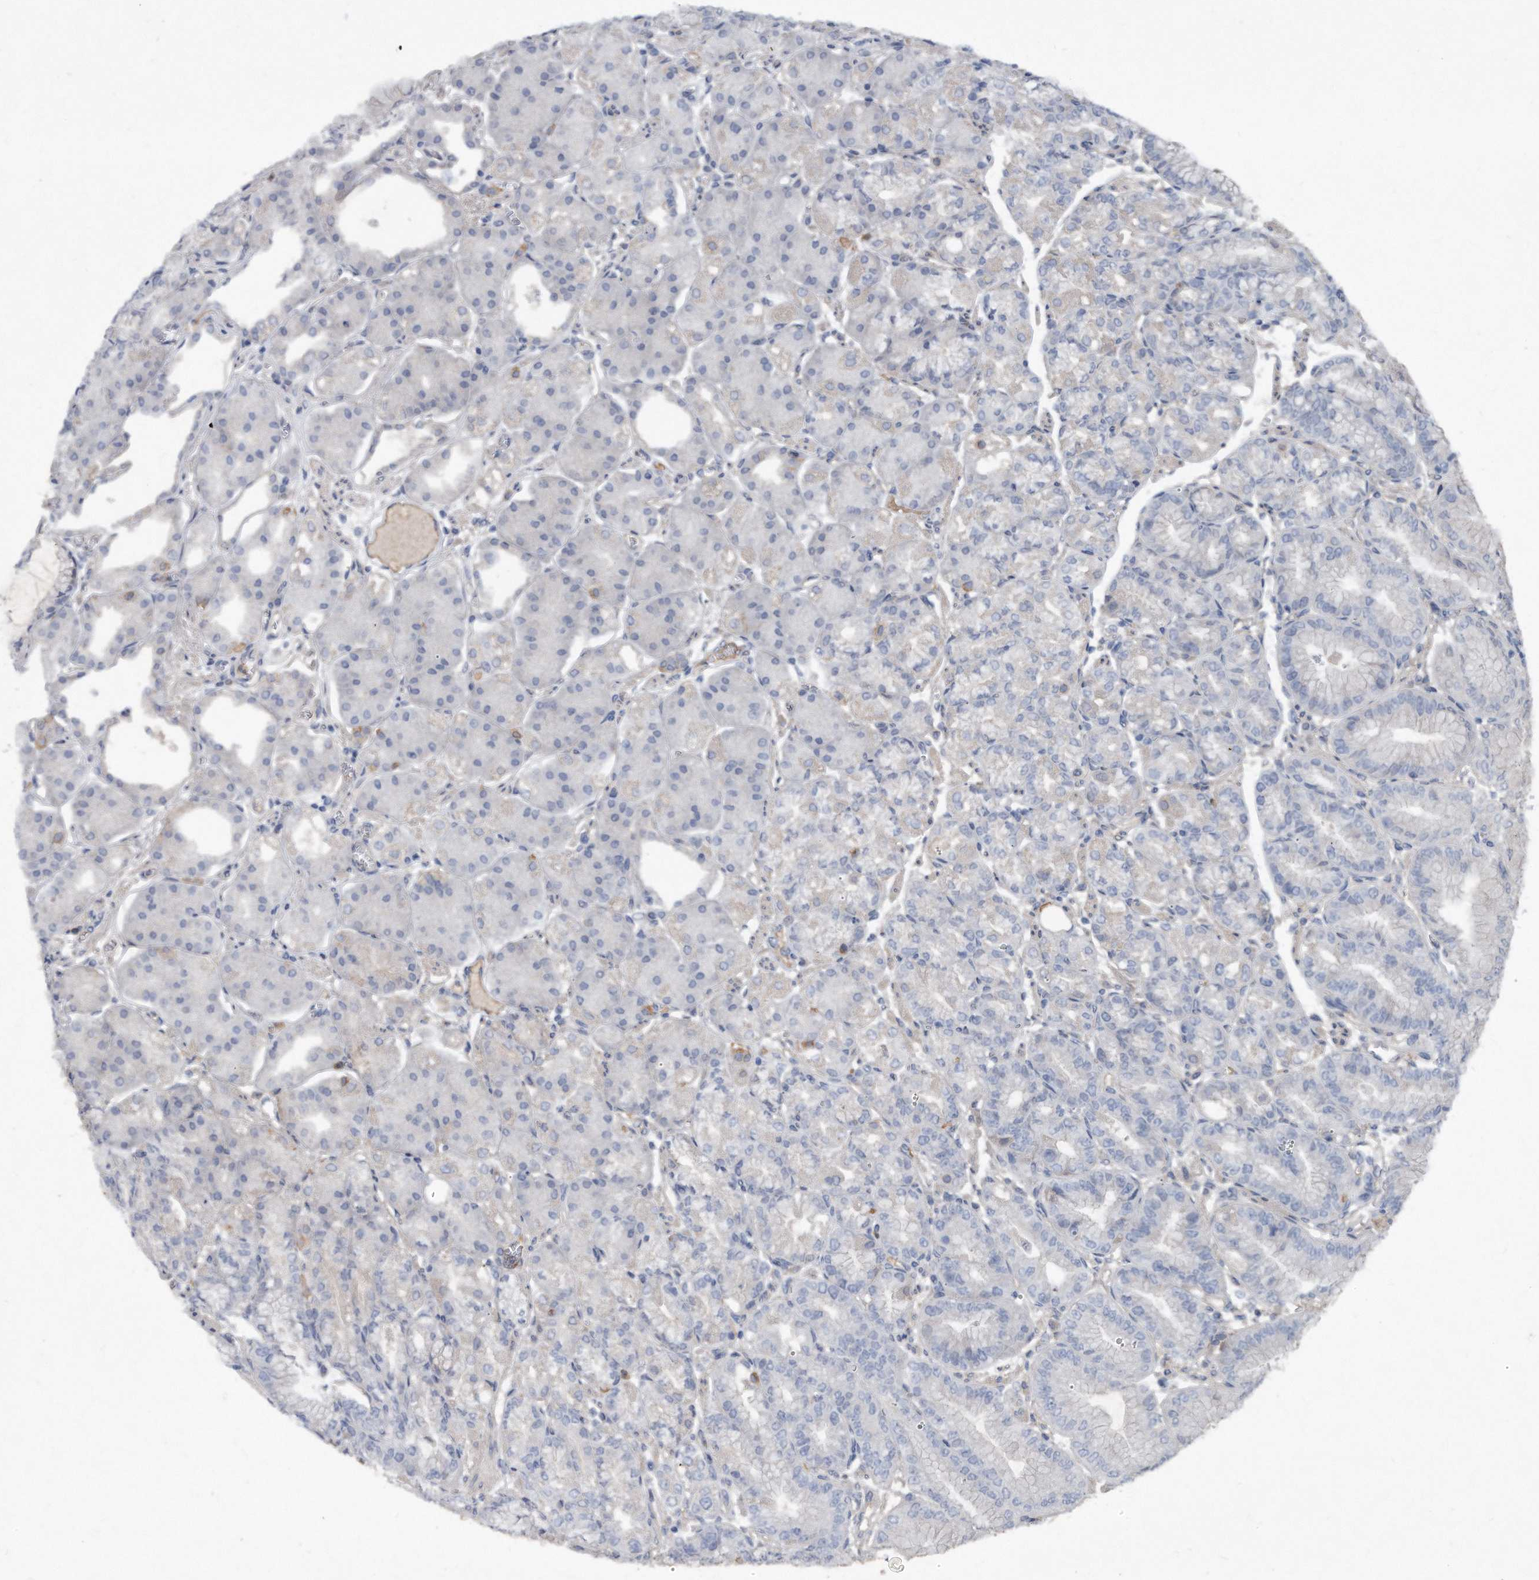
{"staining": {"intensity": "negative", "quantity": "none", "location": "none"}, "tissue": "stomach", "cell_type": "Glandular cells", "image_type": "normal", "snomed": [{"axis": "morphology", "description": "Normal tissue, NOS"}, {"axis": "topography", "description": "Stomach, lower"}], "caption": "Glandular cells show no significant protein positivity in normal stomach. (IHC, brightfield microscopy, high magnification).", "gene": "HOMER3", "patient": {"sex": "male", "age": 71}}